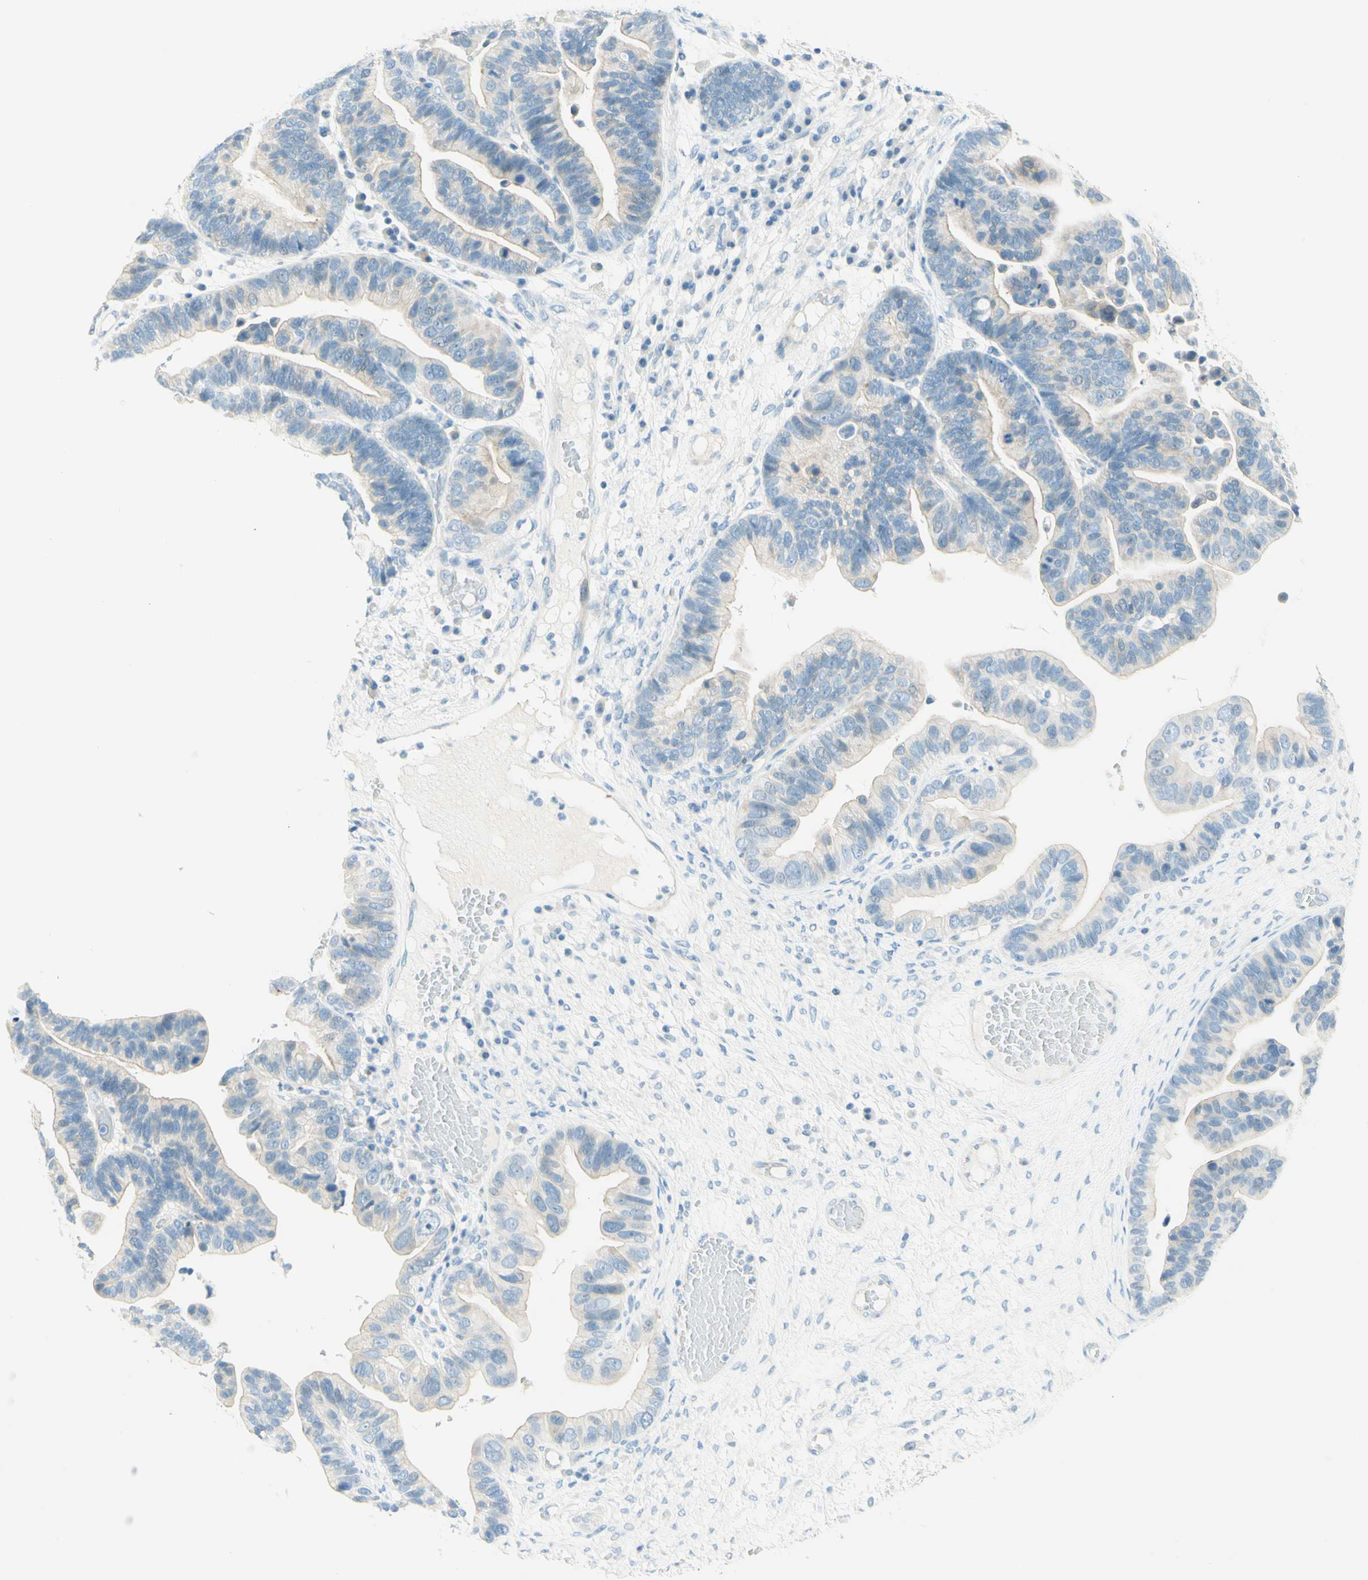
{"staining": {"intensity": "negative", "quantity": "none", "location": "none"}, "tissue": "ovarian cancer", "cell_type": "Tumor cells", "image_type": "cancer", "snomed": [{"axis": "morphology", "description": "Cystadenocarcinoma, serous, NOS"}, {"axis": "topography", "description": "Ovary"}], "caption": "Immunohistochemistry histopathology image of neoplastic tissue: human ovarian cancer (serous cystadenocarcinoma) stained with DAB (3,3'-diaminobenzidine) shows no significant protein expression in tumor cells. (IHC, brightfield microscopy, high magnification).", "gene": "TMEM132D", "patient": {"sex": "female", "age": 56}}